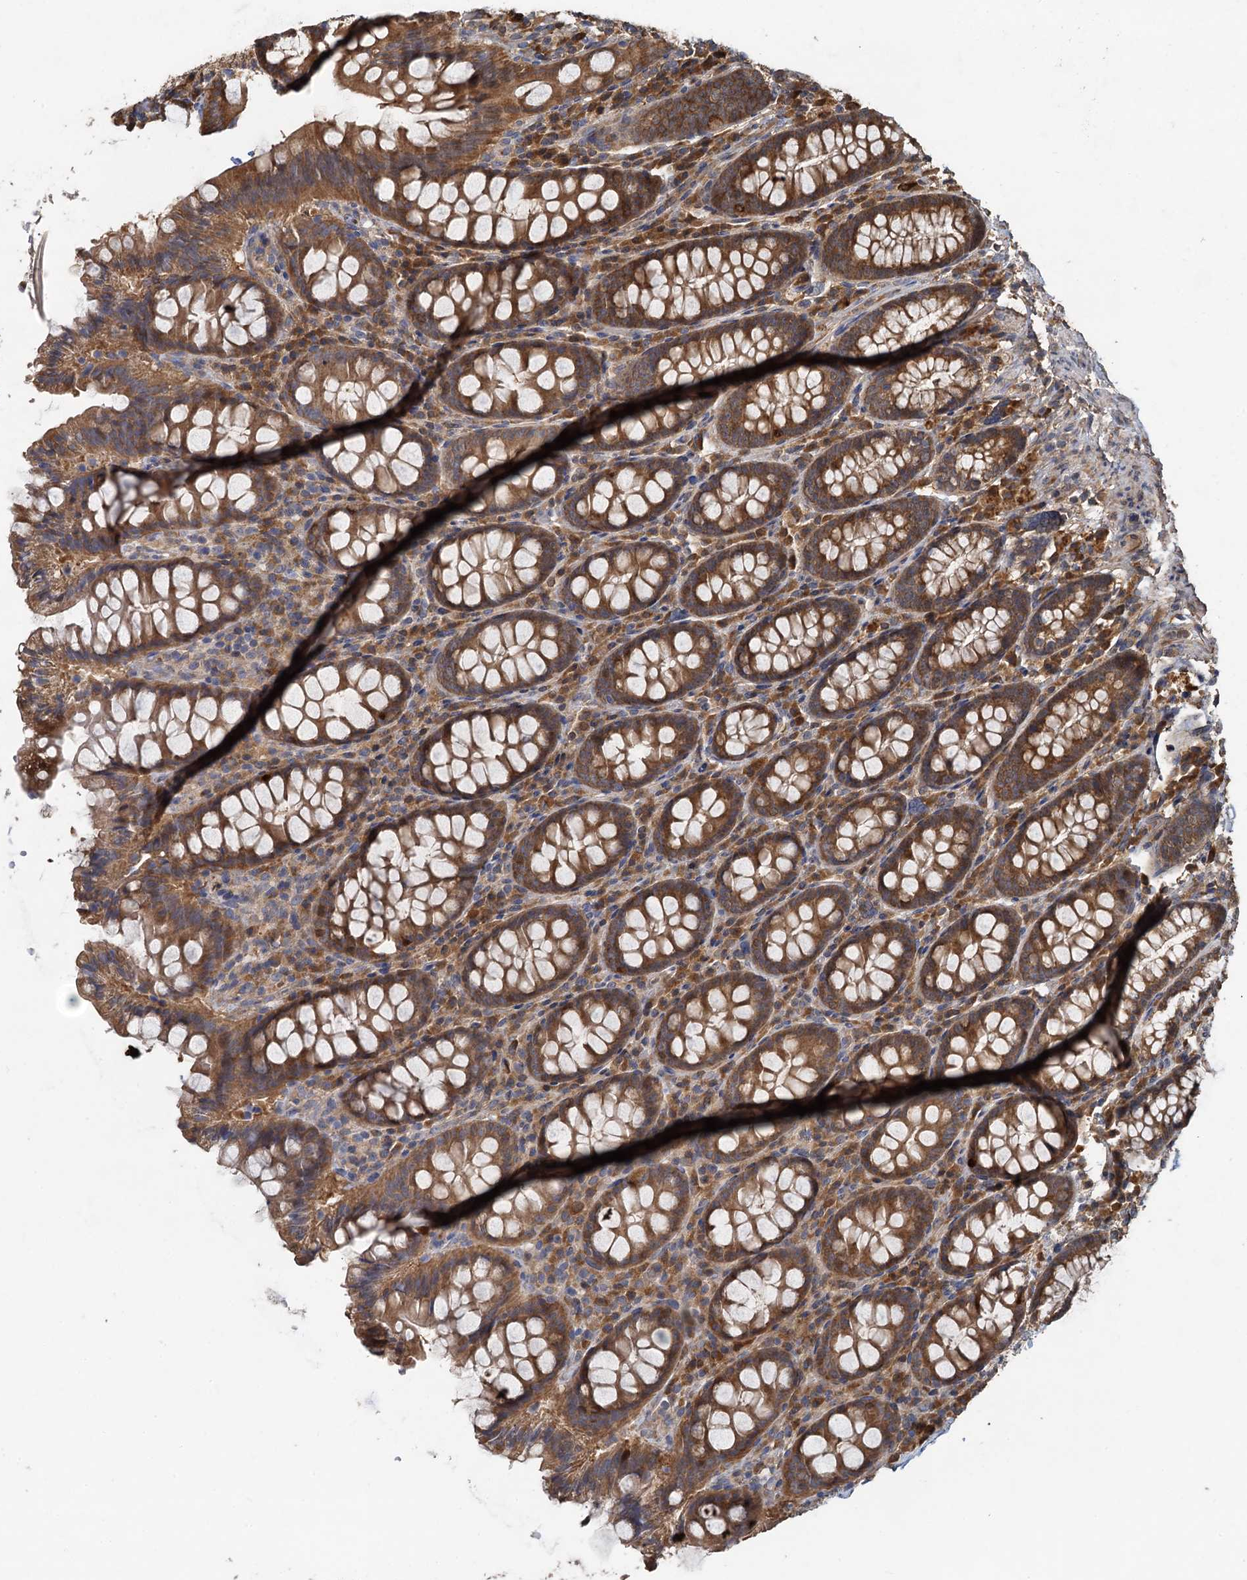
{"staining": {"intensity": "moderate", "quantity": ">75%", "location": "cytoplasmic/membranous"}, "tissue": "colon", "cell_type": "Endothelial cells", "image_type": "normal", "snomed": [{"axis": "morphology", "description": "Normal tissue, NOS"}, {"axis": "topography", "description": "Colon"}], "caption": "A high-resolution histopathology image shows immunohistochemistry (IHC) staining of normal colon, which demonstrates moderate cytoplasmic/membranous staining in about >75% of endothelial cells.", "gene": "HYI", "patient": {"sex": "female", "age": 79}}